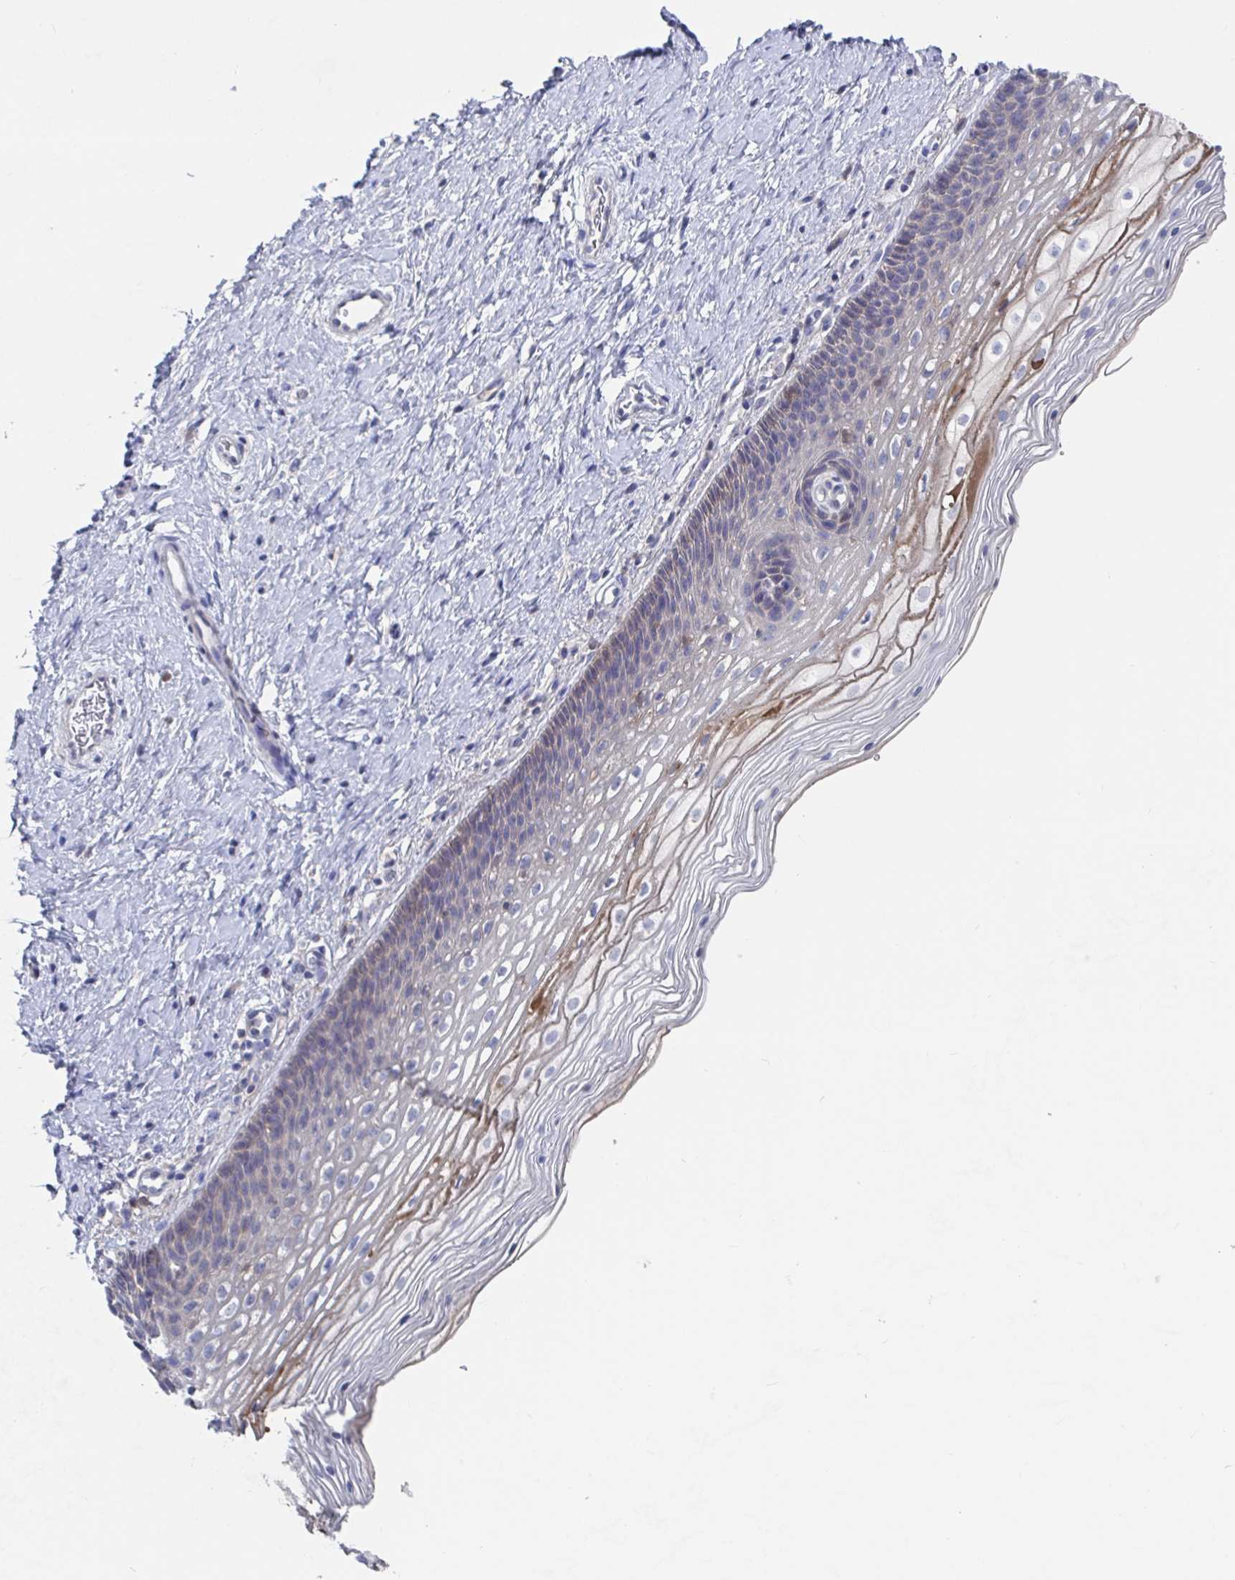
{"staining": {"intensity": "negative", "quantity": "none", "location": "none"}, "tissue": "cervix", "cell_type": "Glandular cells", "image_type": "normal", "snomed": [{"axis": "morphology", "description": "Normal tissue, NOS"}, {"axis": "topography", "description": "Cervix"}], "caption": "IHC of unremarkable human cervix shows no expression in glandular cells. (DAB (3,3'-diaminobenzidine) immunohistochemistry (IHC) with hematoxylin counter stain).", "gene": "GPR148", "patient": {"sex": "female", "age": 34}}